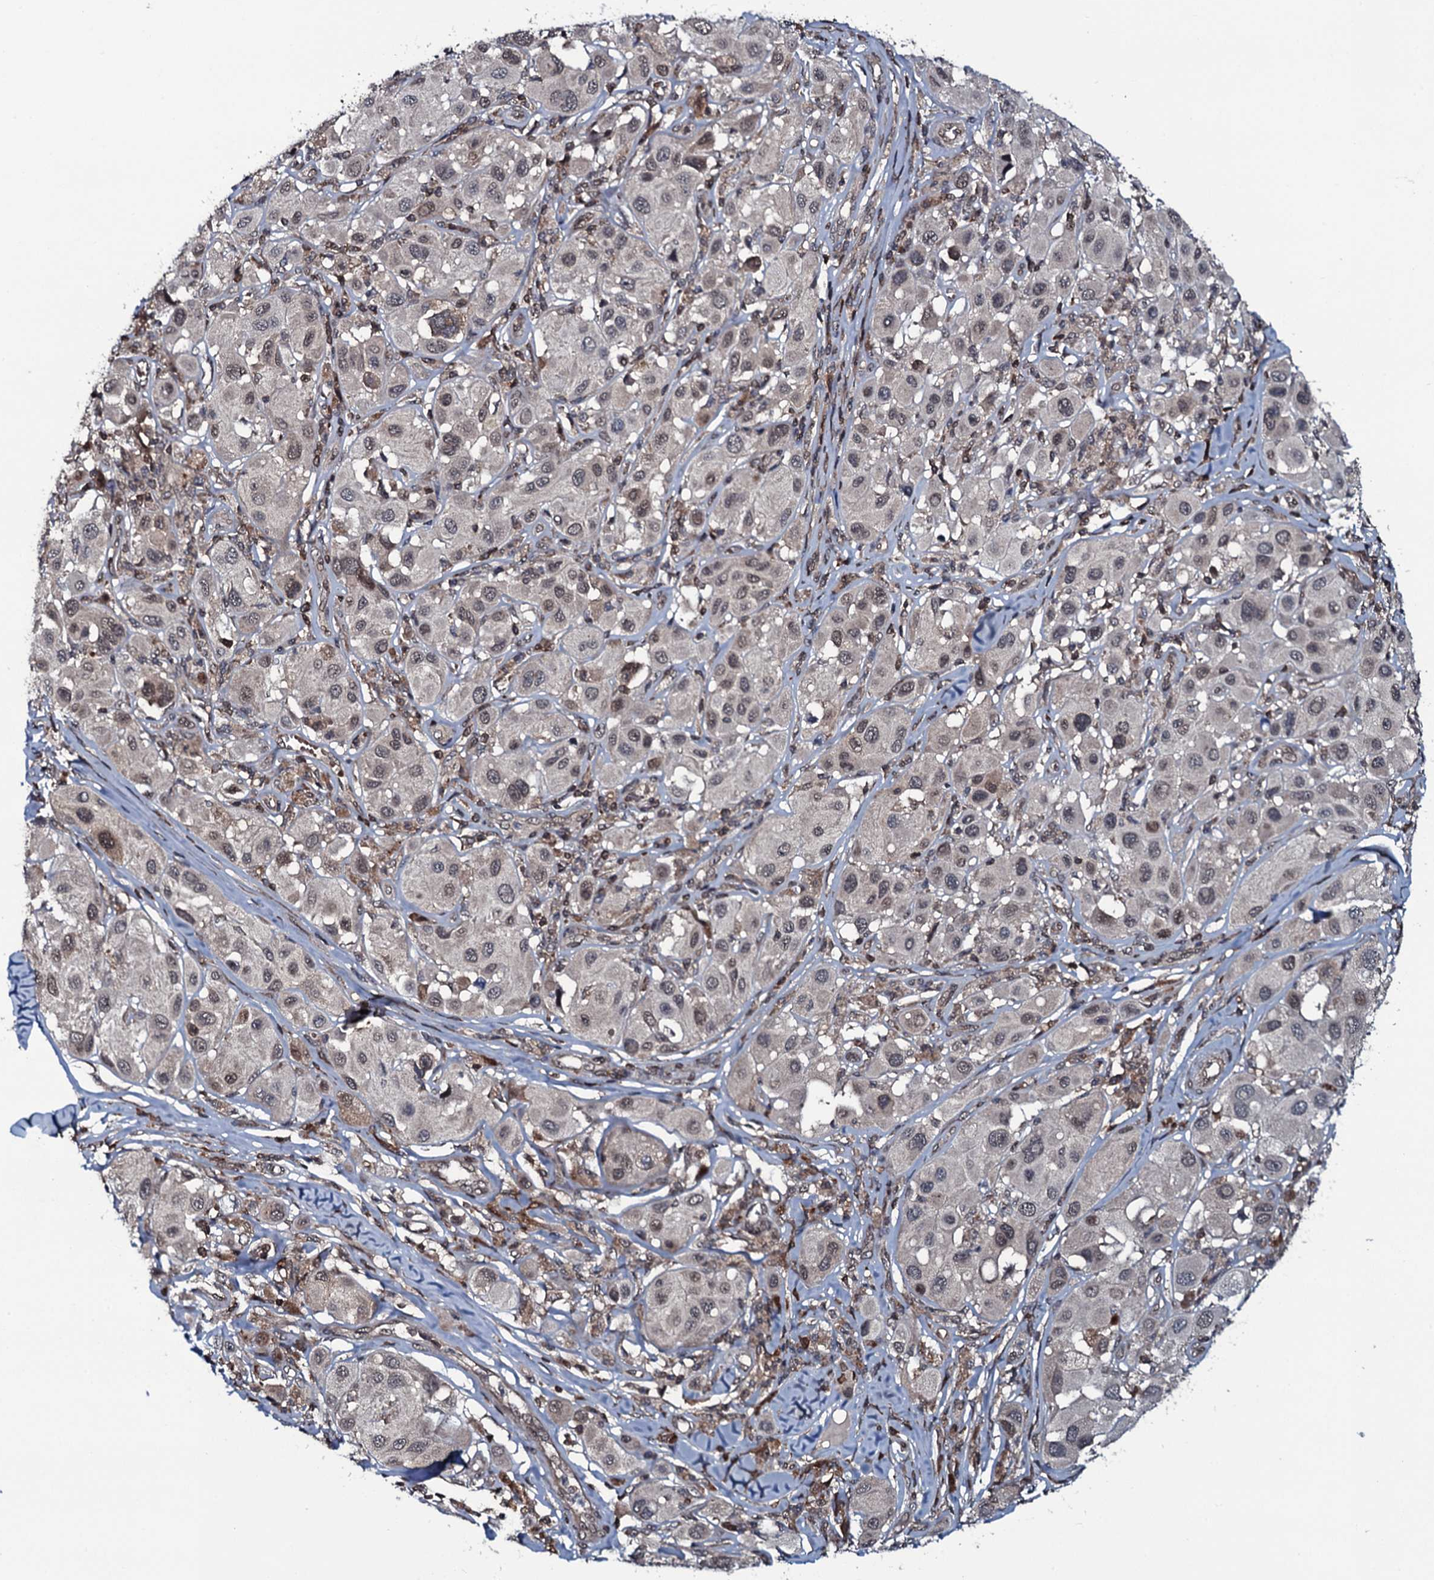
{"staining": {"intensity": "weak", "quantity": "25%-75%", "location": "nuclear"}, "tissue": "melanoma", "cell_type": "Tumor cells", "image_type": "cancer", "snomed": [{"axis": "morphology", "description": "Malignant melanoma, Metastatic site"}, {"axis": "topography", "description": "Skin"}], "caption": "Immunohistochemical staining of malignant melanoma (metastatic site) reveals low levels of weak nuclear expression in approximately 25%-75% of tumor cells. Immunohistochemistry stains the protein in brown and the nuclei are stained blue.", "gene": "HDDC3", "patient": {"sex": "male", "age": 41}}